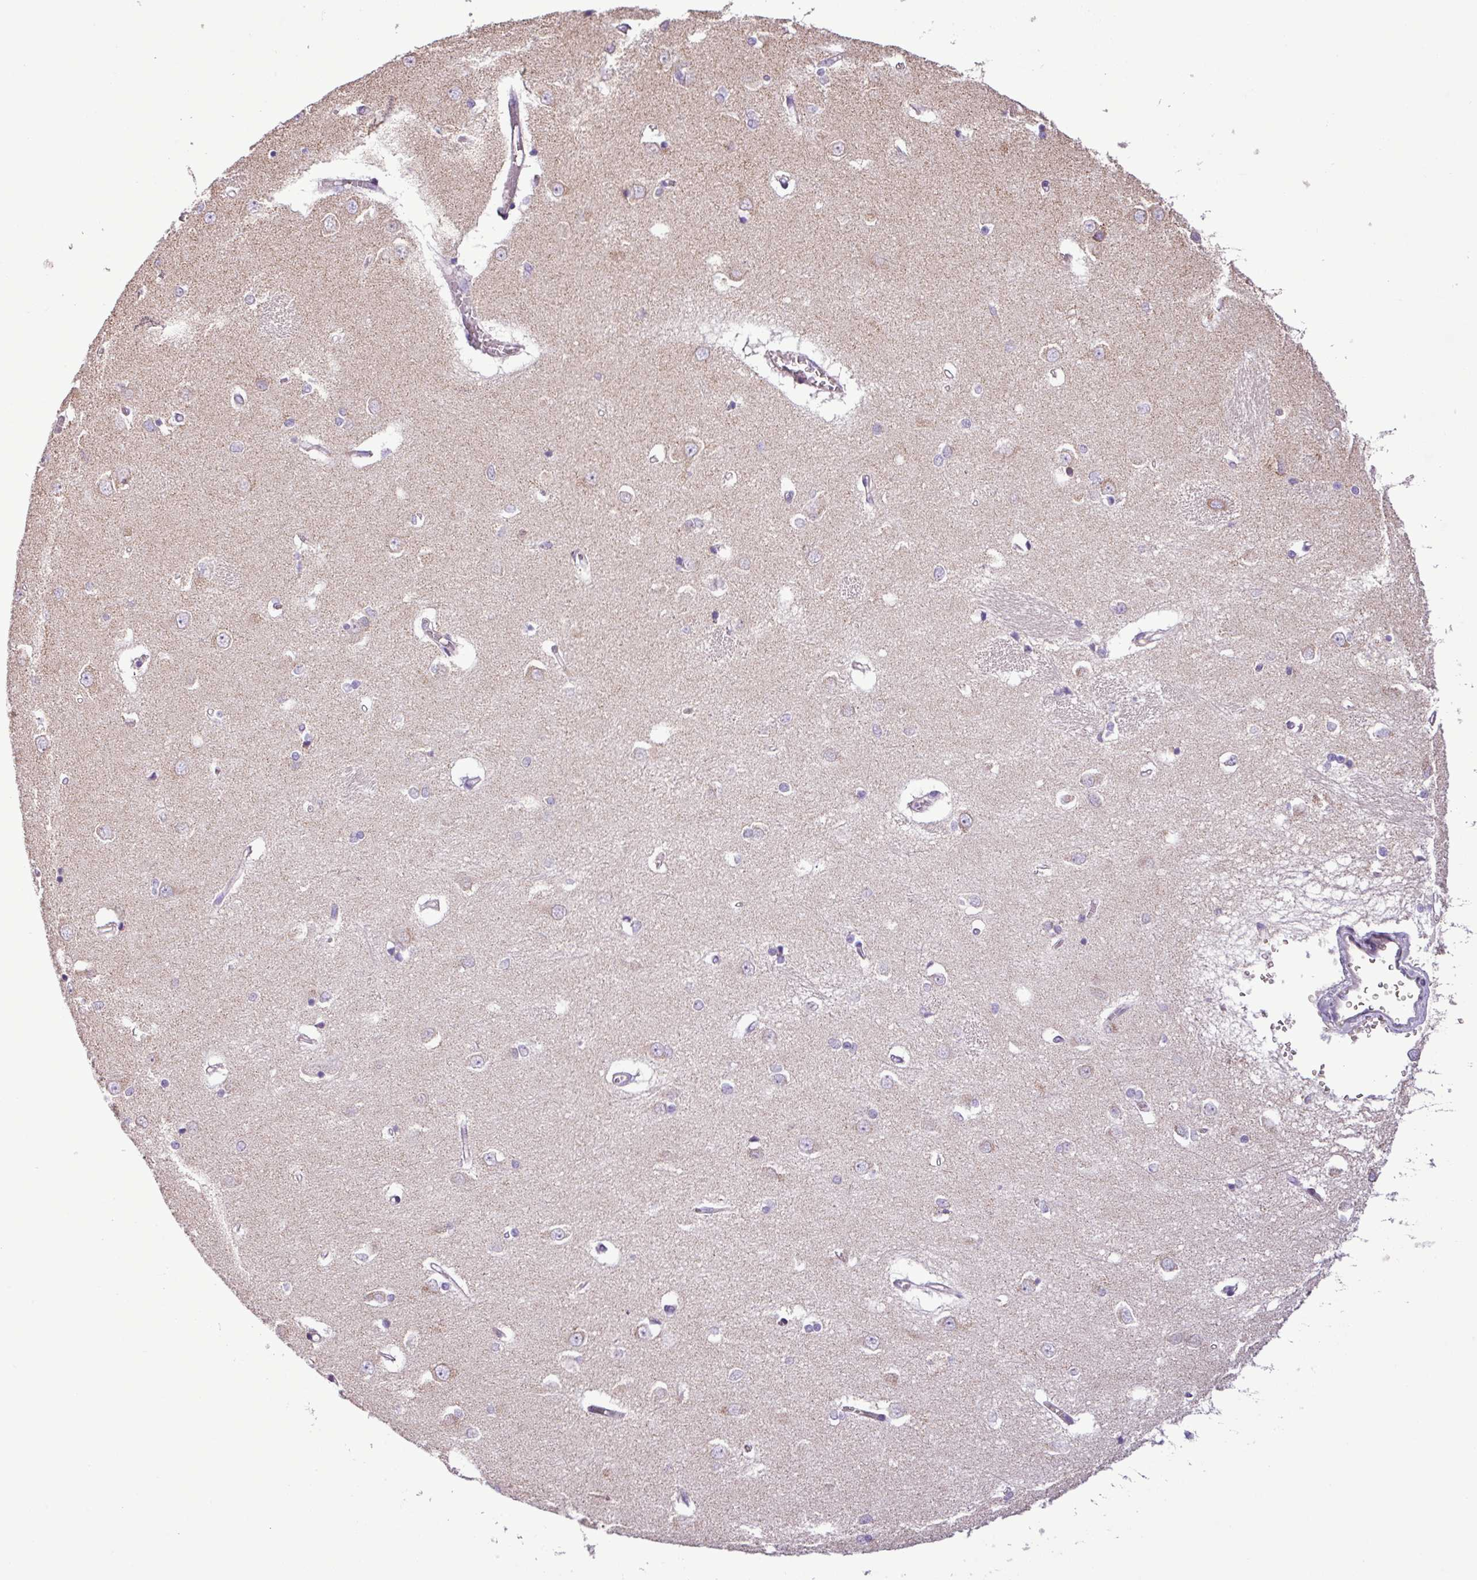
{"staining": {"intensity": "negative", "quantity": "none", "location": "none"}, "tissue": "caudate", "cell_type": "Glial cells", "image_type": "normal", "snomed": [{"axis": "morphology", "description": "Normal tissue, NOS"}, {"axis": "topography", "description": "Lateral ventricle wall"}], "caption": "This is an immunohistochemistry image of benign human caudate. There is no staining in glial cells.", "gene": "FAM183A", "patient": {"sex": "male", "age": 37}}